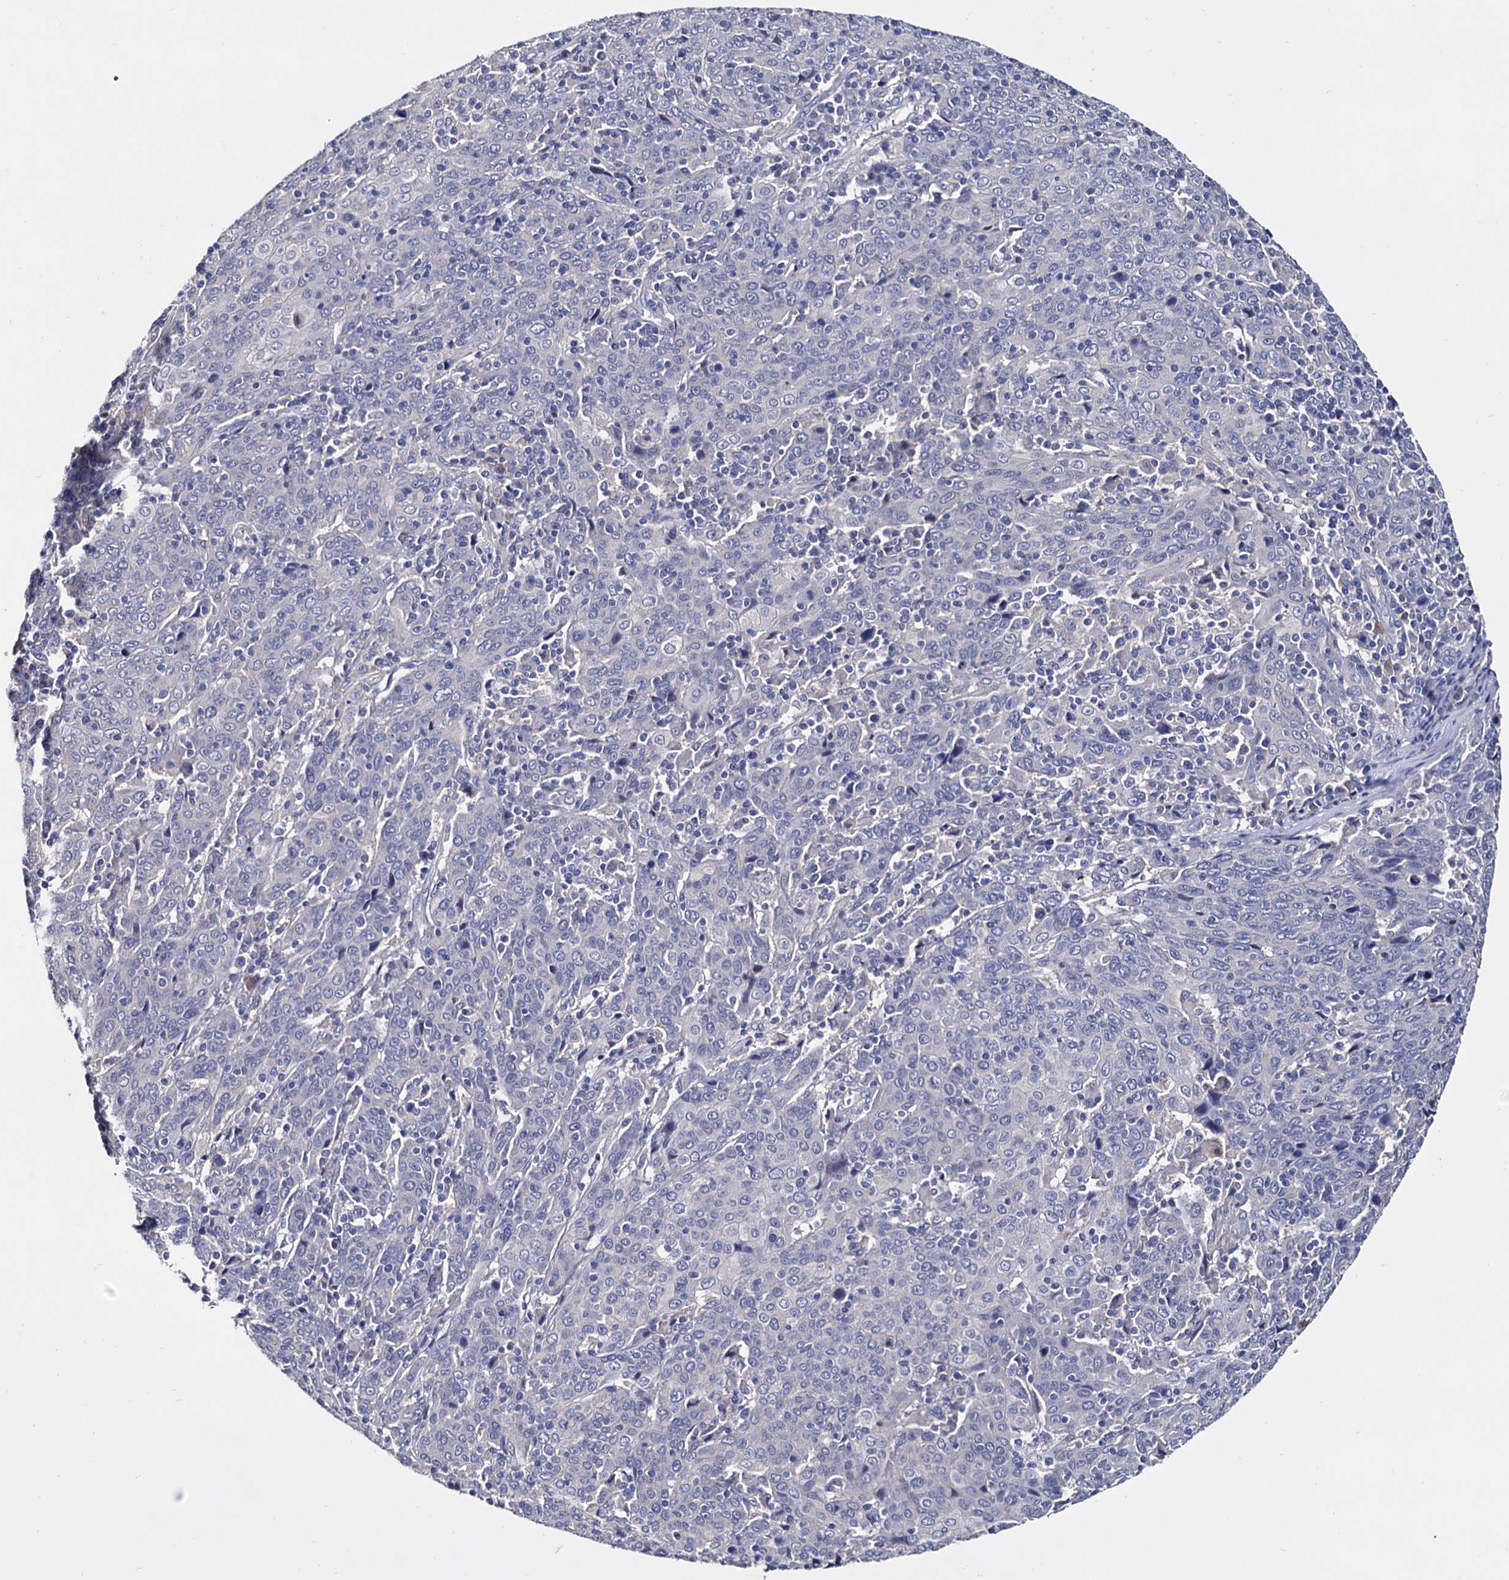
{"staining": {"intensity": "negative", "quantity": "none", "location": "none"}, "tissue": "cervical cancer", "cell_type": "Tumor cells", "image_type": "cancer", "snomed": [{"axis": "morphology", "description": "Squamous cell carcinoma, NOS"}, {"axis": "topography", "description": "Cervix"}], "caption": "Image shows no protein staining in tumor cells of cervical cancer (squamous cell carcinoma) tissue.", "gene": "NPAS4", "patient": {"sex": "female", "age": 67}}